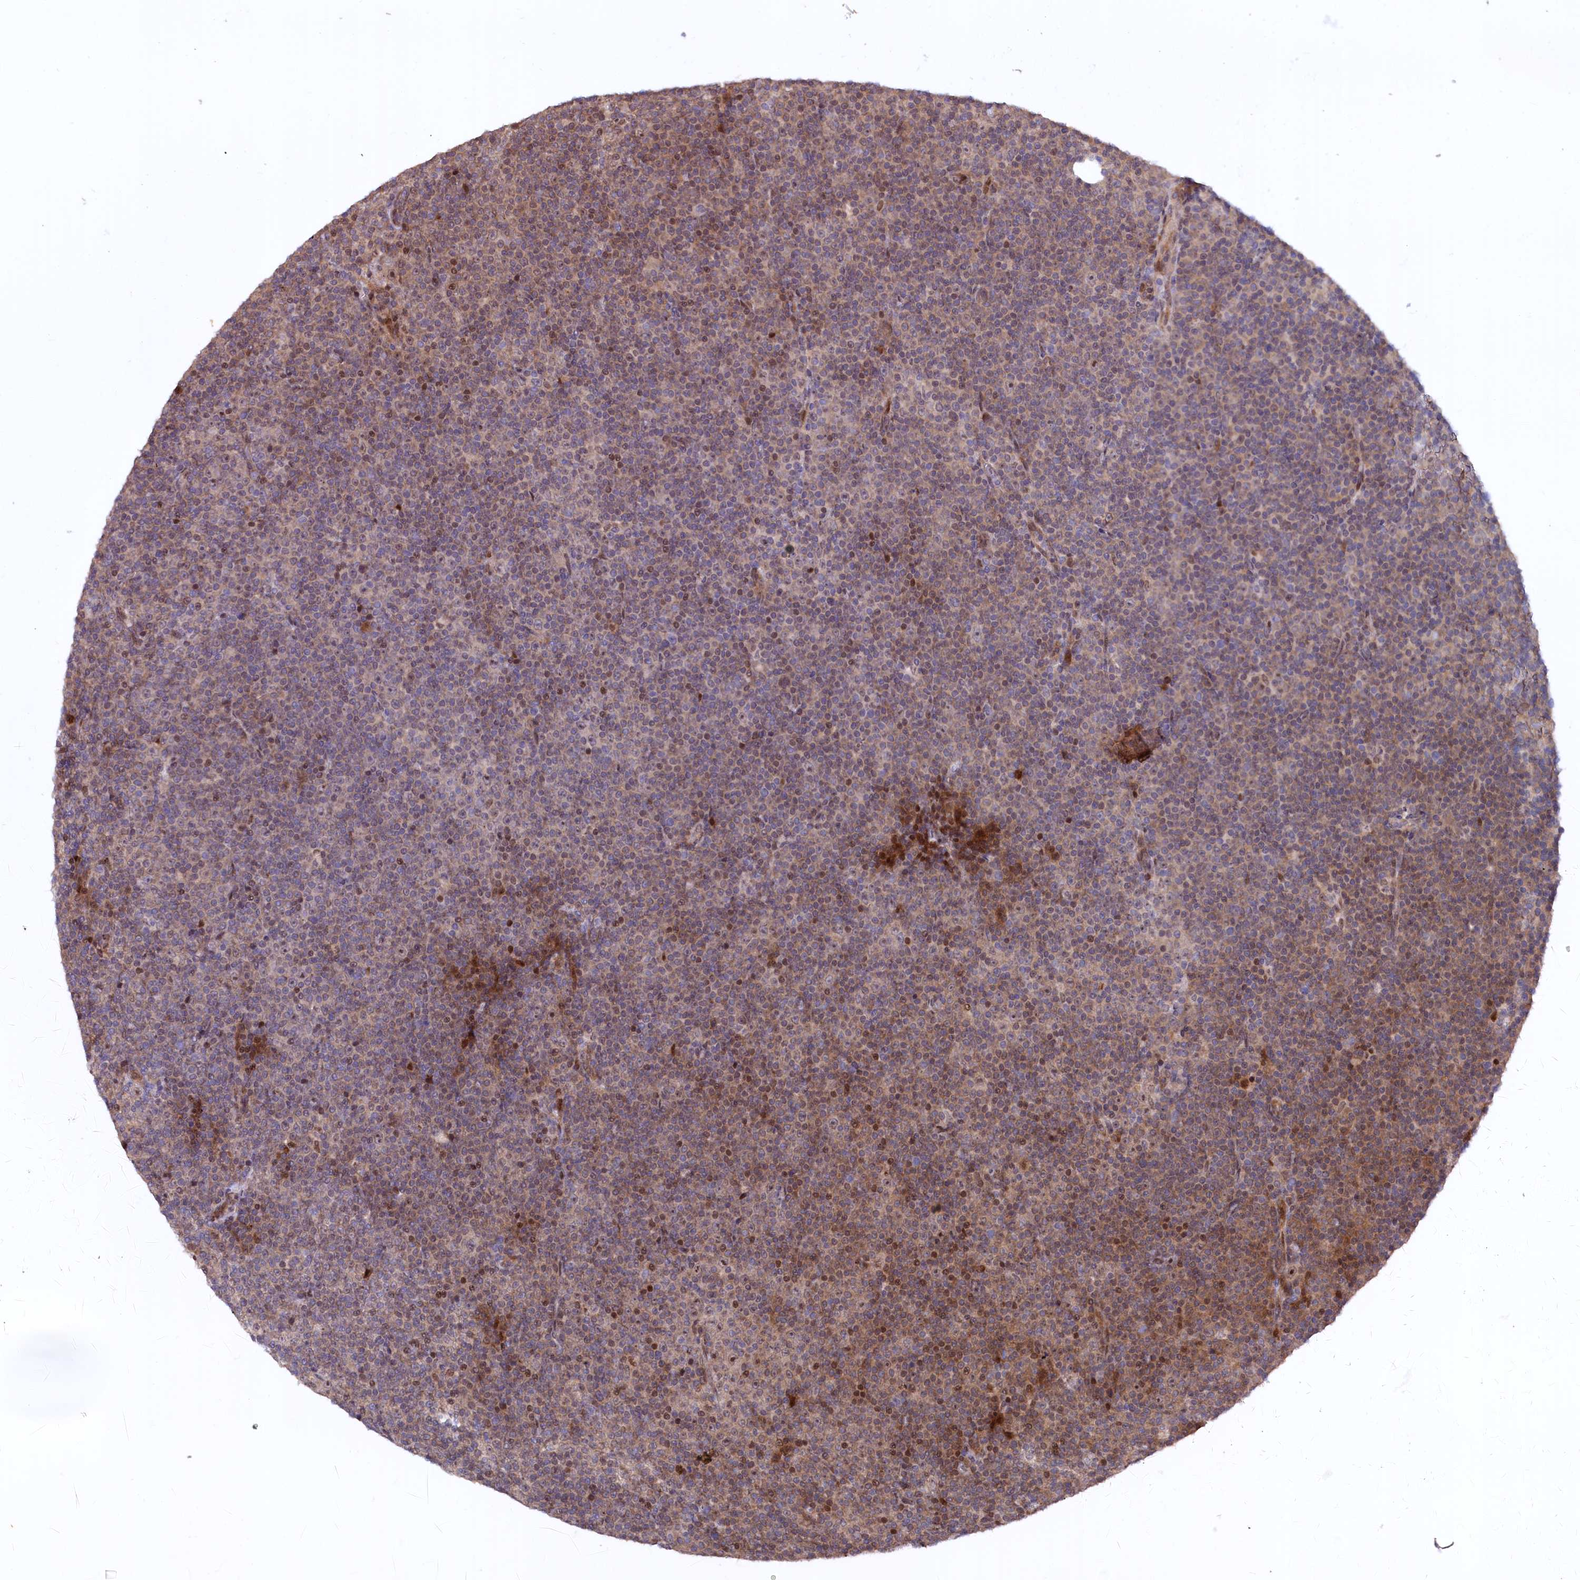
{"staining": {"intensity": "moderate", "quantity": "25%-75%", "location": "cytoplasmic/membranous,nuclear"}, "tissue": "lymphoma", "cell_type": "Tumor cells", "image_type": "cancer", "snomed": [{"axis": "morphology", "description": "Malignant lymphoma, non-Hodgkin's type, Low grade"}, {"axis": "topography", "description": "Lymph node"}], "caption": "This image demonstrates immunohistochemistry (IHC) staining of lymphoma, with medium moderate cytoplasmic/membranous and nuclear expression in approximately 25%-75% of tumor cells.", "gene": "N4BP2L1", "patient": {"sex": "female", "age": 67}}